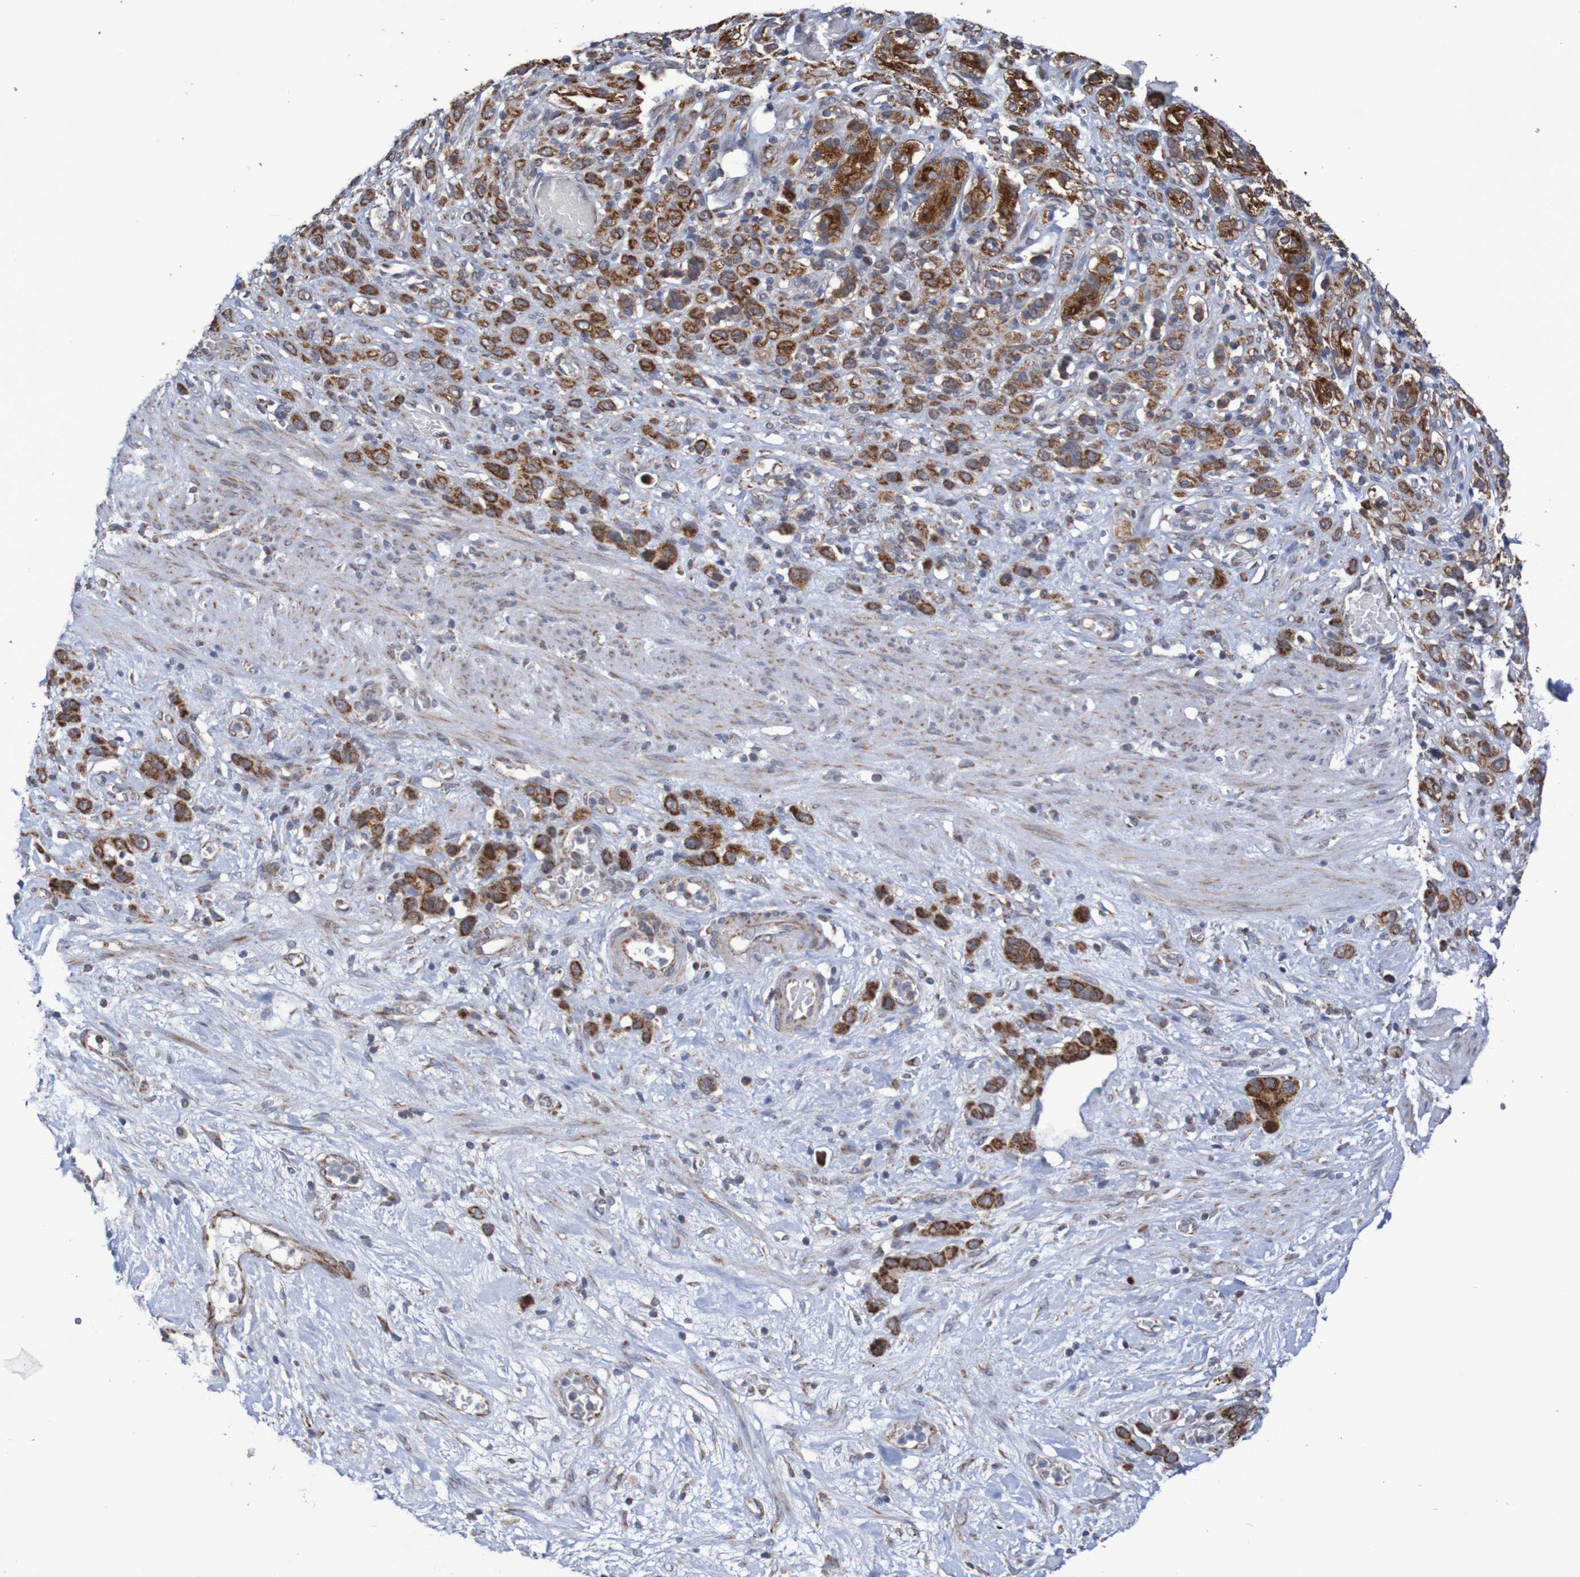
{"staining": {"intensity": "strong", "quantity": ">75%", "location": "cytoplasmic/membranous"}, "tissue": "stomach cancer", "cell_type": "Tumor cells", "image_type": "cancer", "snomed": [{"axis": "morphology", "description": "Adenocarcinoma, NOS"}, {"axis": "morphology", "description": "Adenocarcinoma, High grade"}, {"axis": "topography", "description": "Stomach, upper"}, {"axis": "topography", "description": "Stomach, lower"}], "caption": "Human stomach cancer stained with a protein marker displays strong staining in tumor cells.", "gene": "DVL1", "patient": {"sex": "female", "age": 65}}